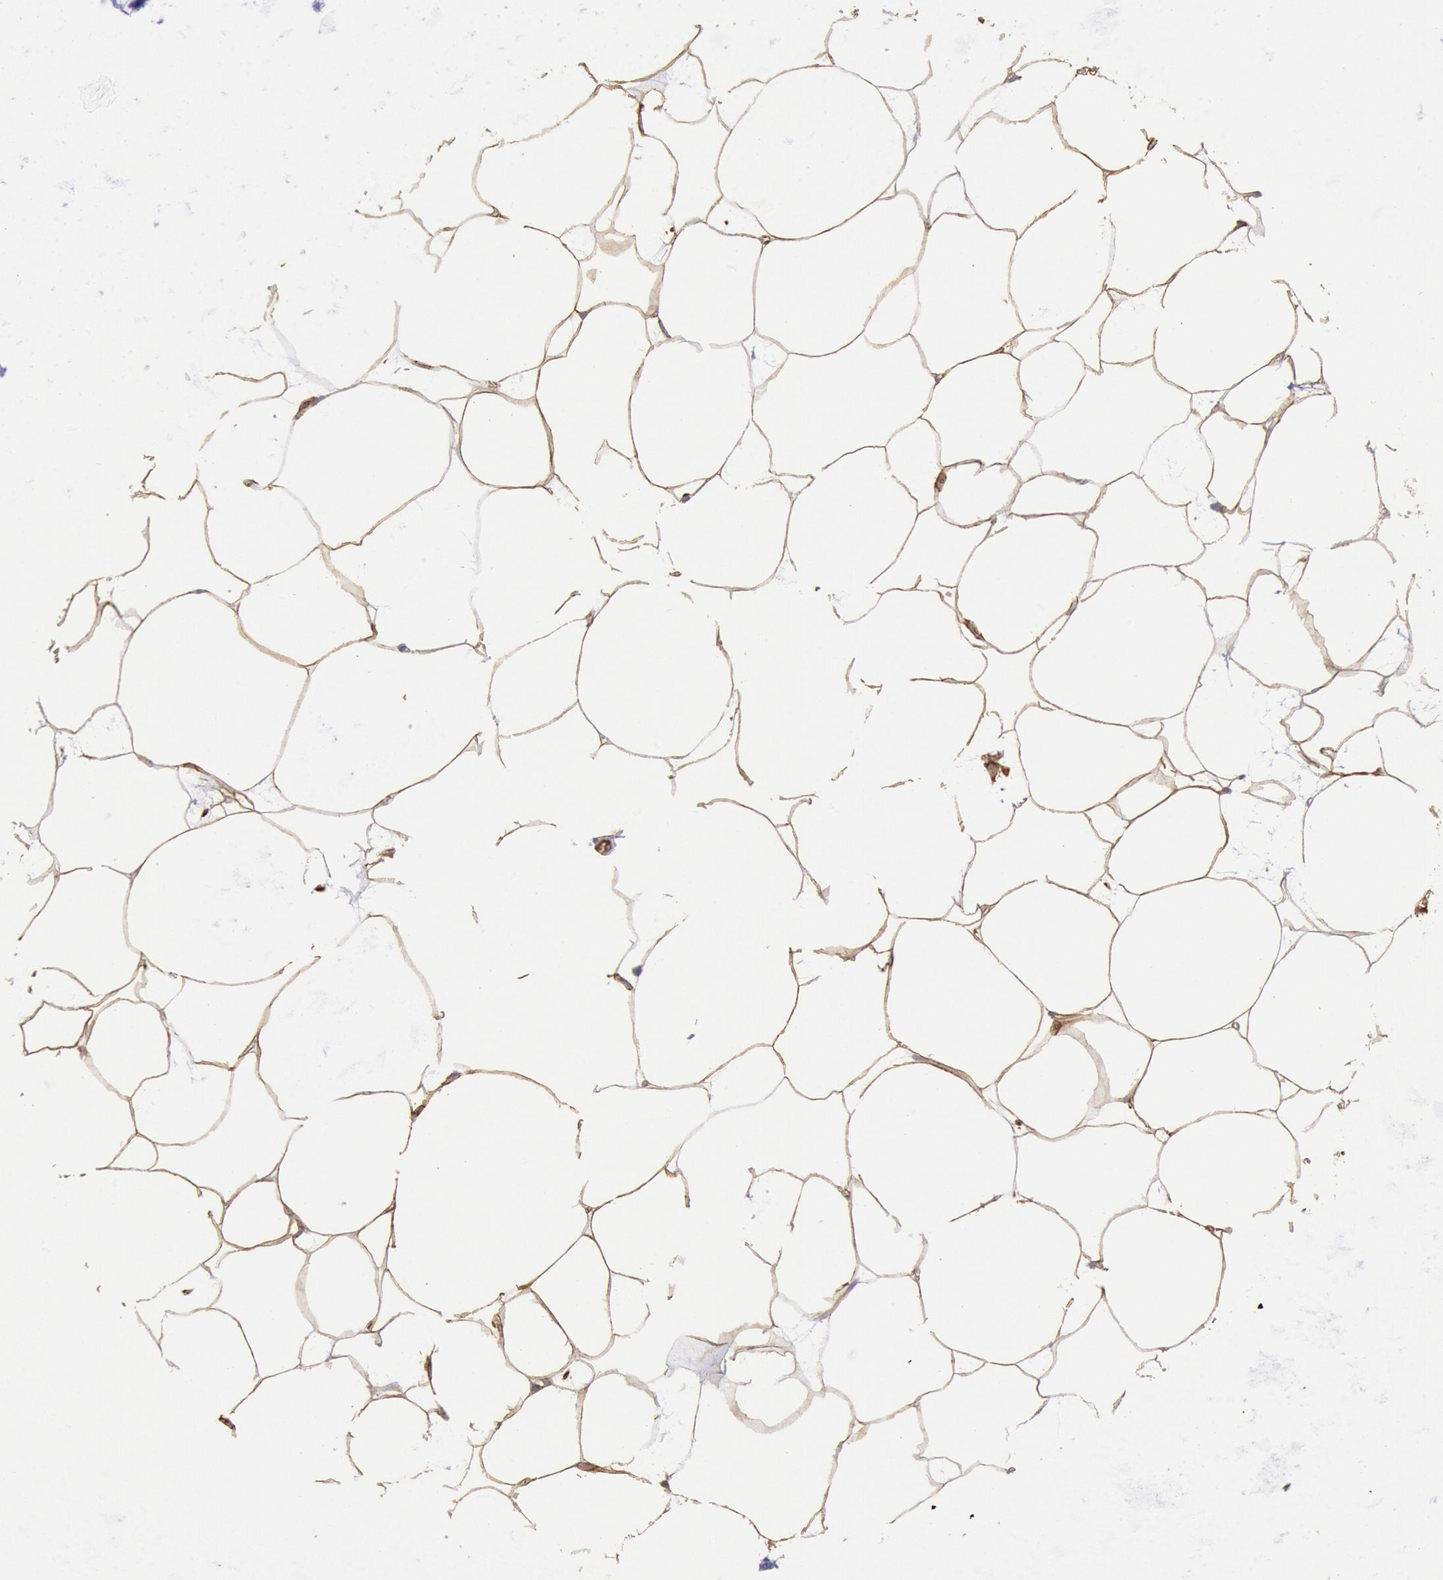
{"staining": {"intensity": "moderate", "quantity": ">75%", "location": "cytoplasmic/membranous"}, "tissue": "adipose tissue", "cell_type": "Adipocytes", "image_type": "normal", "snomed": [{"axis": "morphology", "description": "Normal tissue, NOS"}, {"axis": "morphology", "description": "Duct carcinoma"}, {"axis": "topography", "description": "Breast"}, {"axis": "topography", "description": "Adipose tissue"}], "caption": "A micrograph of human adipose tissue stained for a protein displays moderate cytoplasmic/membranous brown staining in adipocytes. (IHC, brightfield microscopy, high magnification).", "gene": "RNF139", "patient": {"sex": "female", "age": 37}}